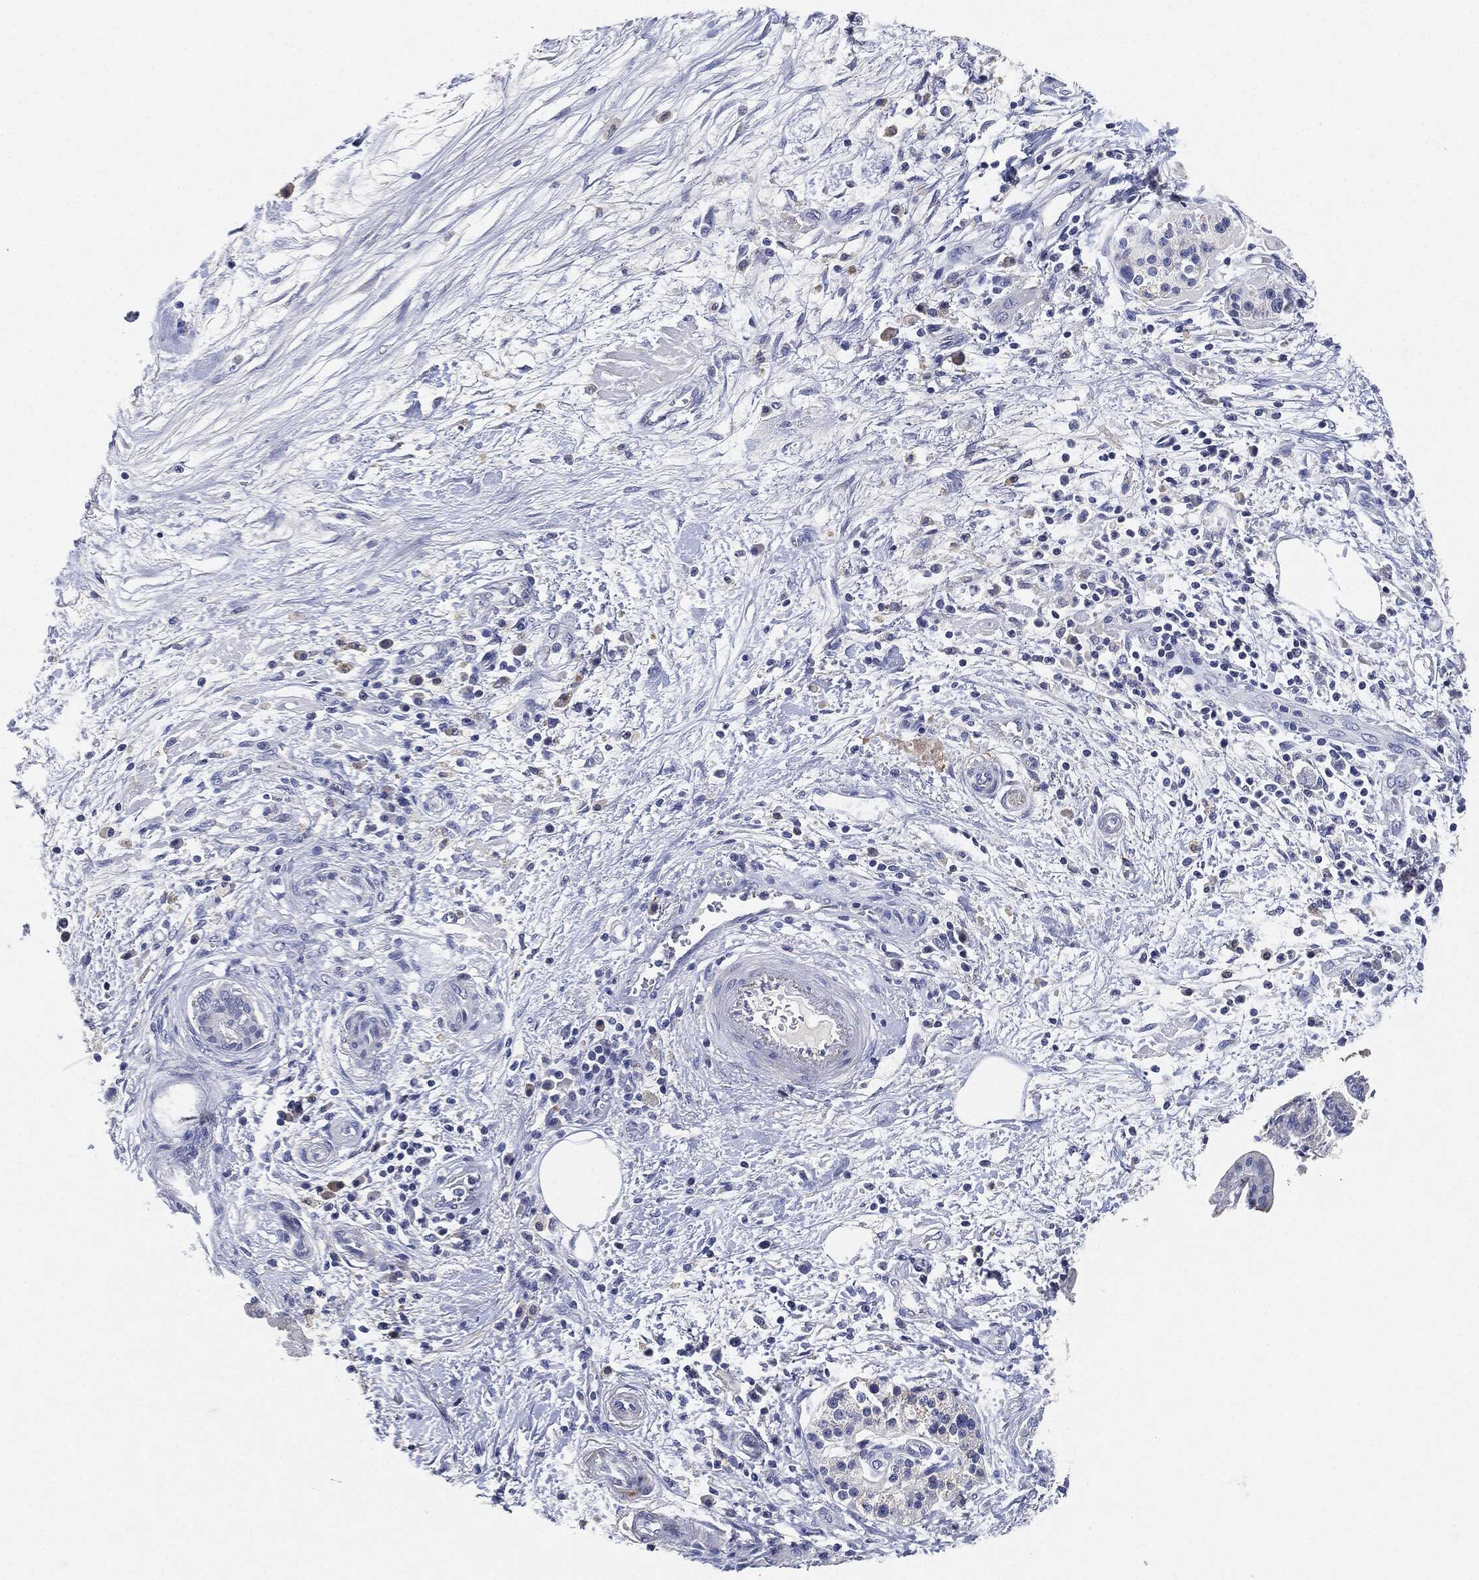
{"staining": {"intensity": "negative", "quantity": "none", "location": "none"}, "tissue": "pancreatic cancer", "cell_type": "Tumor cells", "image_type": "cancer", "snomed": [{"axis": "morphology", "description": "Adenocarcinoma, NOS"}, {"axis": "topography", "description": "Pancreas"}], "caption": "High magnification brightfield microscopy of pancreatic adenocarcinoma stained with DAB (brown) and counterstained with hematoxylin (blue): tumor cells show no significant staining.", "gene": "NTRK1", "patient": {"sex": "female", "age": 73}}